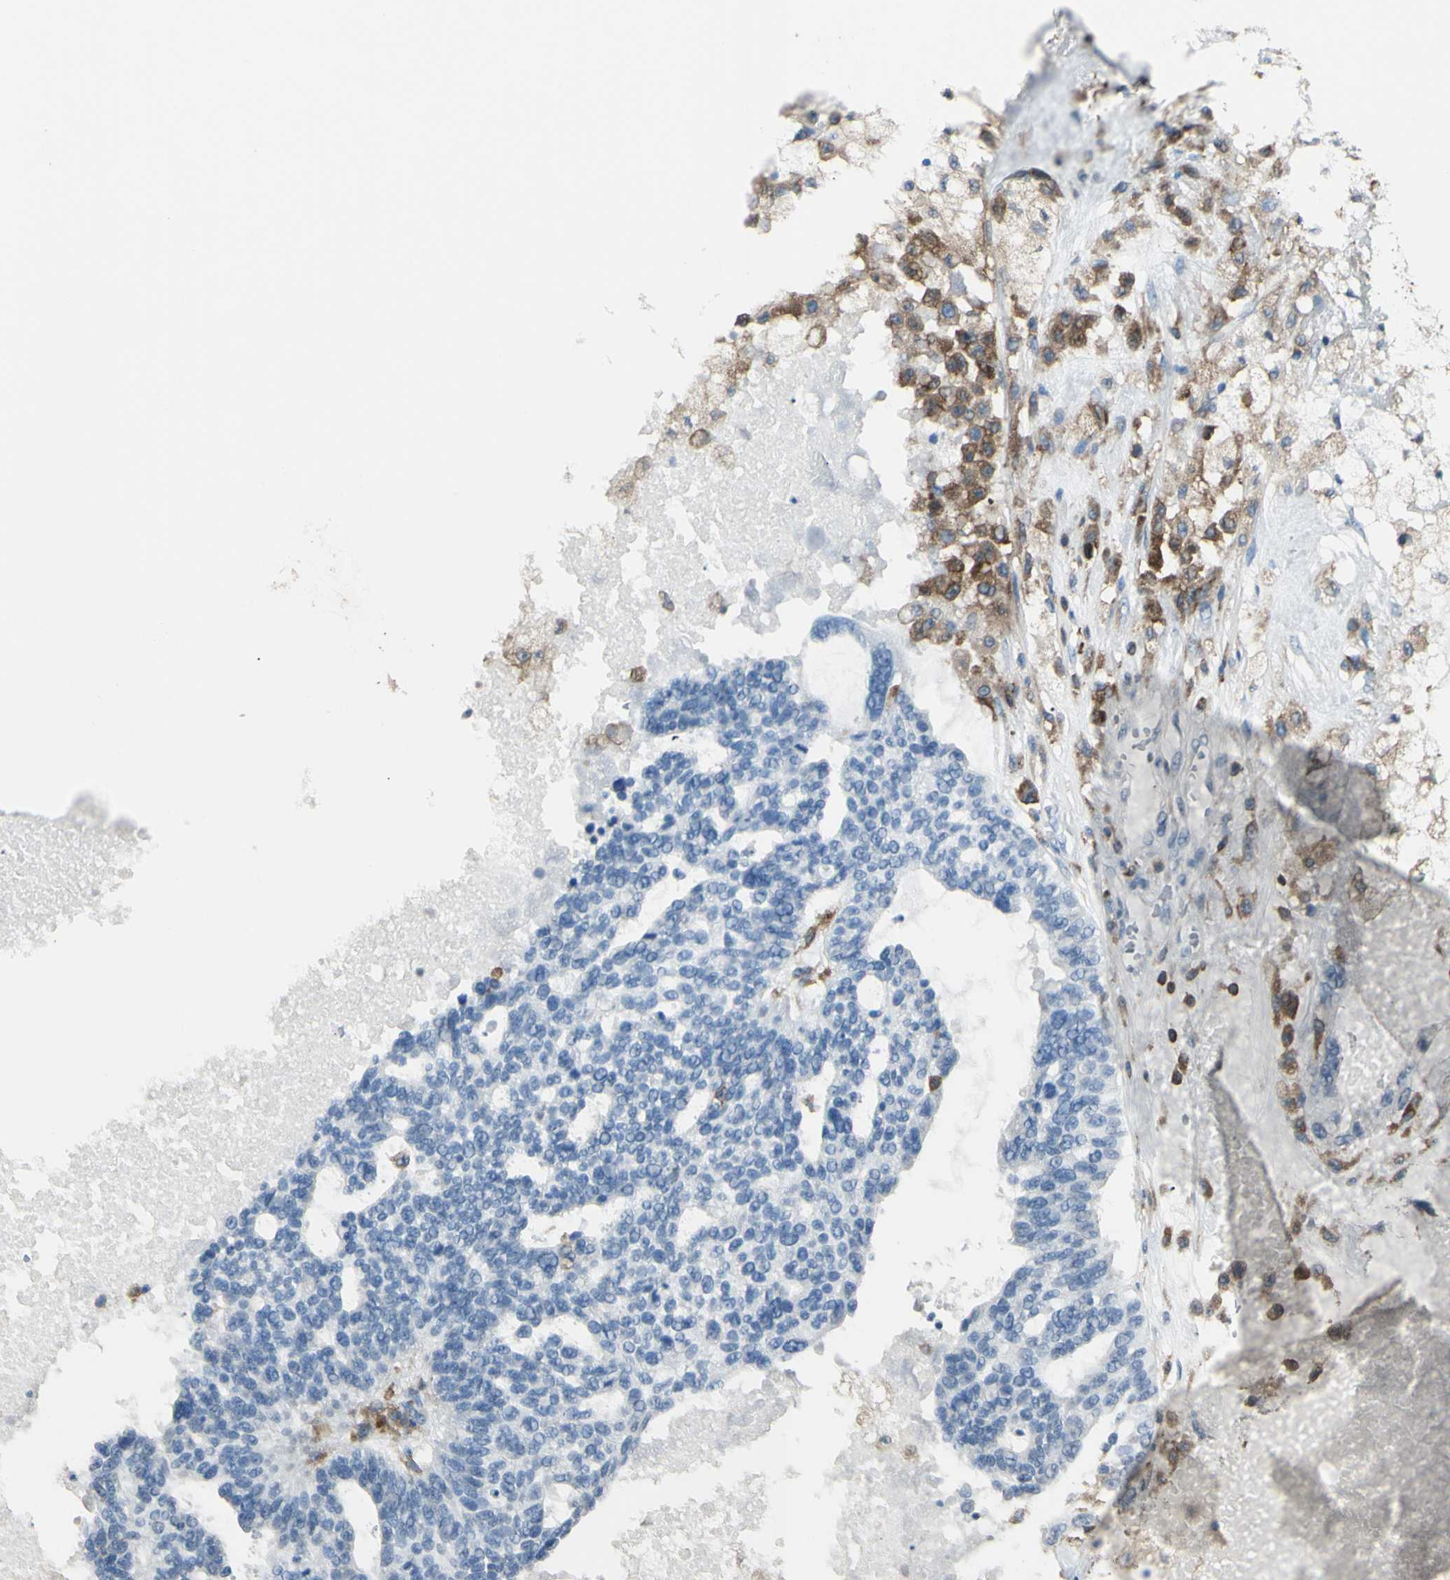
{"staining": {"intensity": "negative", "quantity": "none", "location": "none"}, "tissue": "ovarian cancer", "cell_type": "Tumor cells", "image_type": "cancer", "snomed": [{"axis": "morphology", "description": "Cystadenocarcinoma, serous, NOS"}, {"axis": "topography", "description": "Ovary"}], "caption": "This is an immunohistochemistry (IHC) histopathology image of human ovarian cancer. There is no expression in tumor cells.", "gene": "PSTPIP1", "patient": {"sex": "female", "age": 59}}